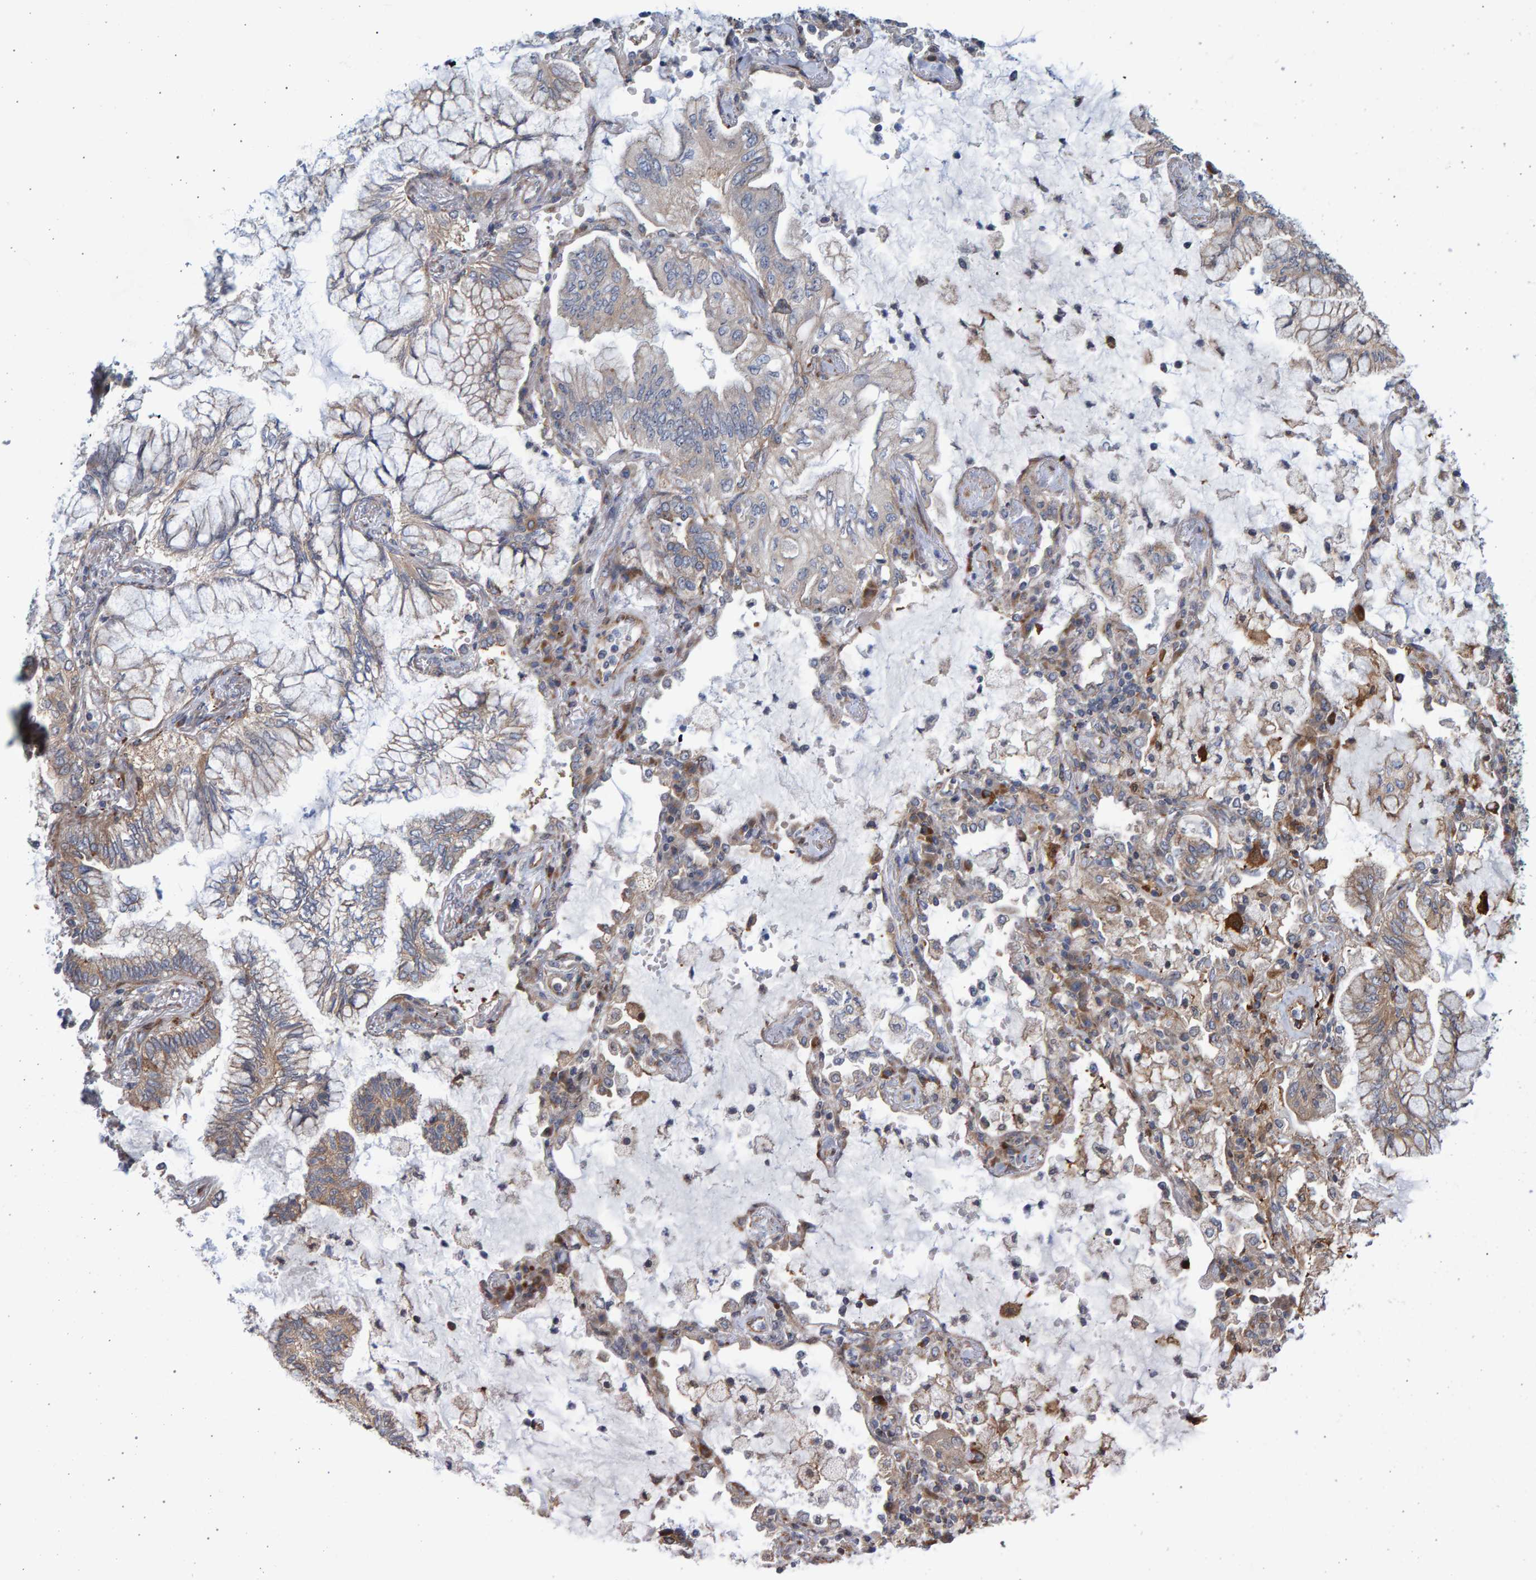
{"staining": {"intensity": "weak", "quantity": "25%-75%", "location": "cytoplasmic/membranous"}, "tissue": "lung cancer", "cell_type": "Tumor cells", "image_type": "cancer", "snomed": [{"axis": "morphology", "description": "Adenocarcinoma, NOS"}, {"axis": "topography", "description": "Lung"}], "caption": "About 25%-75% of tumor cells in lung adenocarcinoma show weak cytoplasmic/membranous protein expression as visualized by brown immunohistochemical staining.", "gene": "LRBA", "patient": {"sex": "female", "age": 70}}